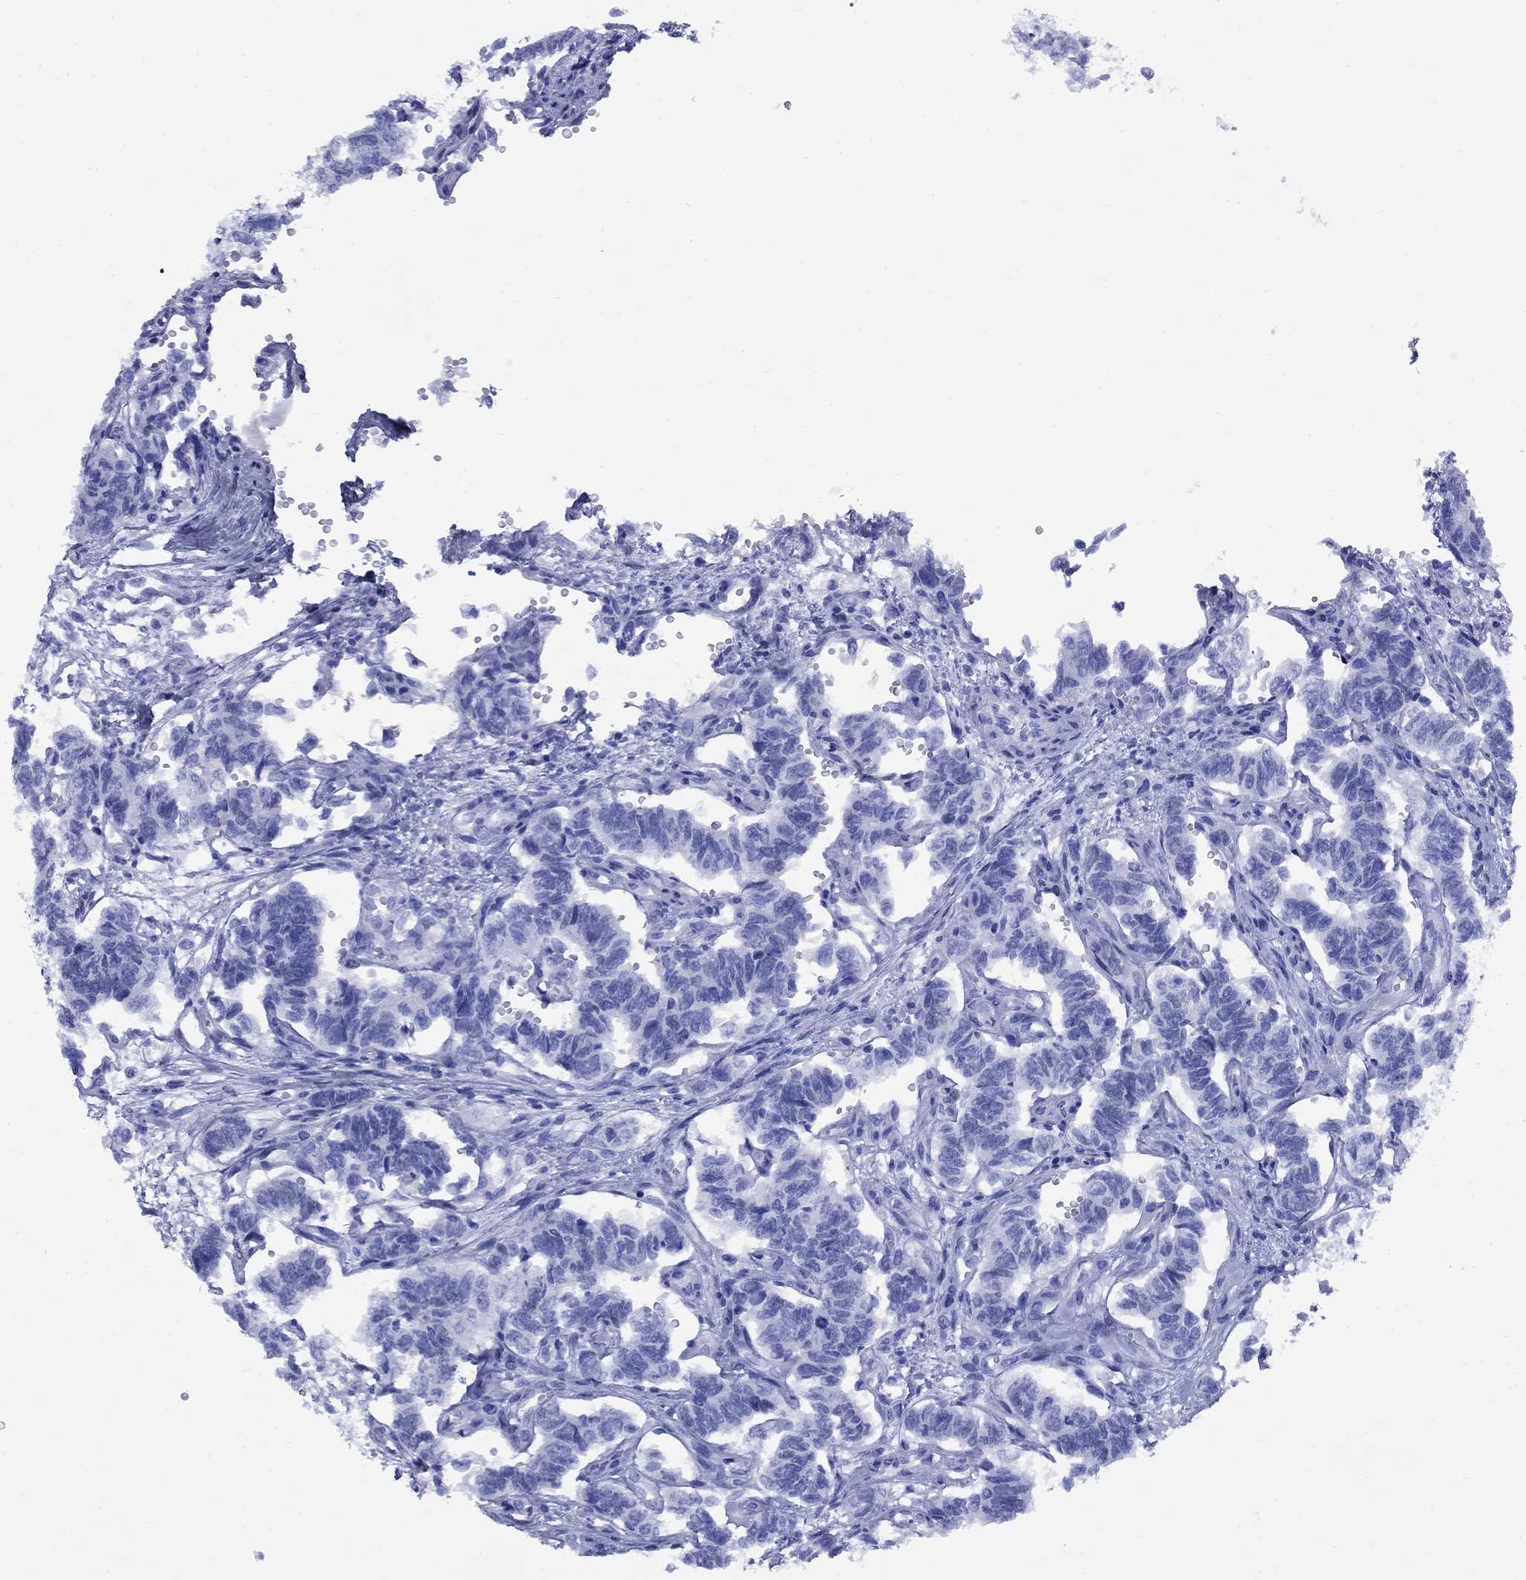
{"staining": {"intensity": "negative", "quantity": "none", "location": "none"}, "tissue": "carcinoid", "cell_type": "Tumor cells", "image_type": "cancer", "snomed": [{"axis": "morphology", "description": "Carcinoid, malignant, NOS"}, {"axis": "topography", "description": "Kidney"}], "caption": "High magnification brightfield microscopy of carcinoid (malignant) stained with DAB (brown) and counterstained with hematoxylin (blue): tumor cells show no significant expression. (Stains: DAB (3,3'-diaminobenzidine) immunohistochemistry (IHC) with hematoxylin counter stain, Microscopy: brightfield microscopy at high magnification).", "gene": "SMCP", "patient": {"sex": "female", "age": 41}}